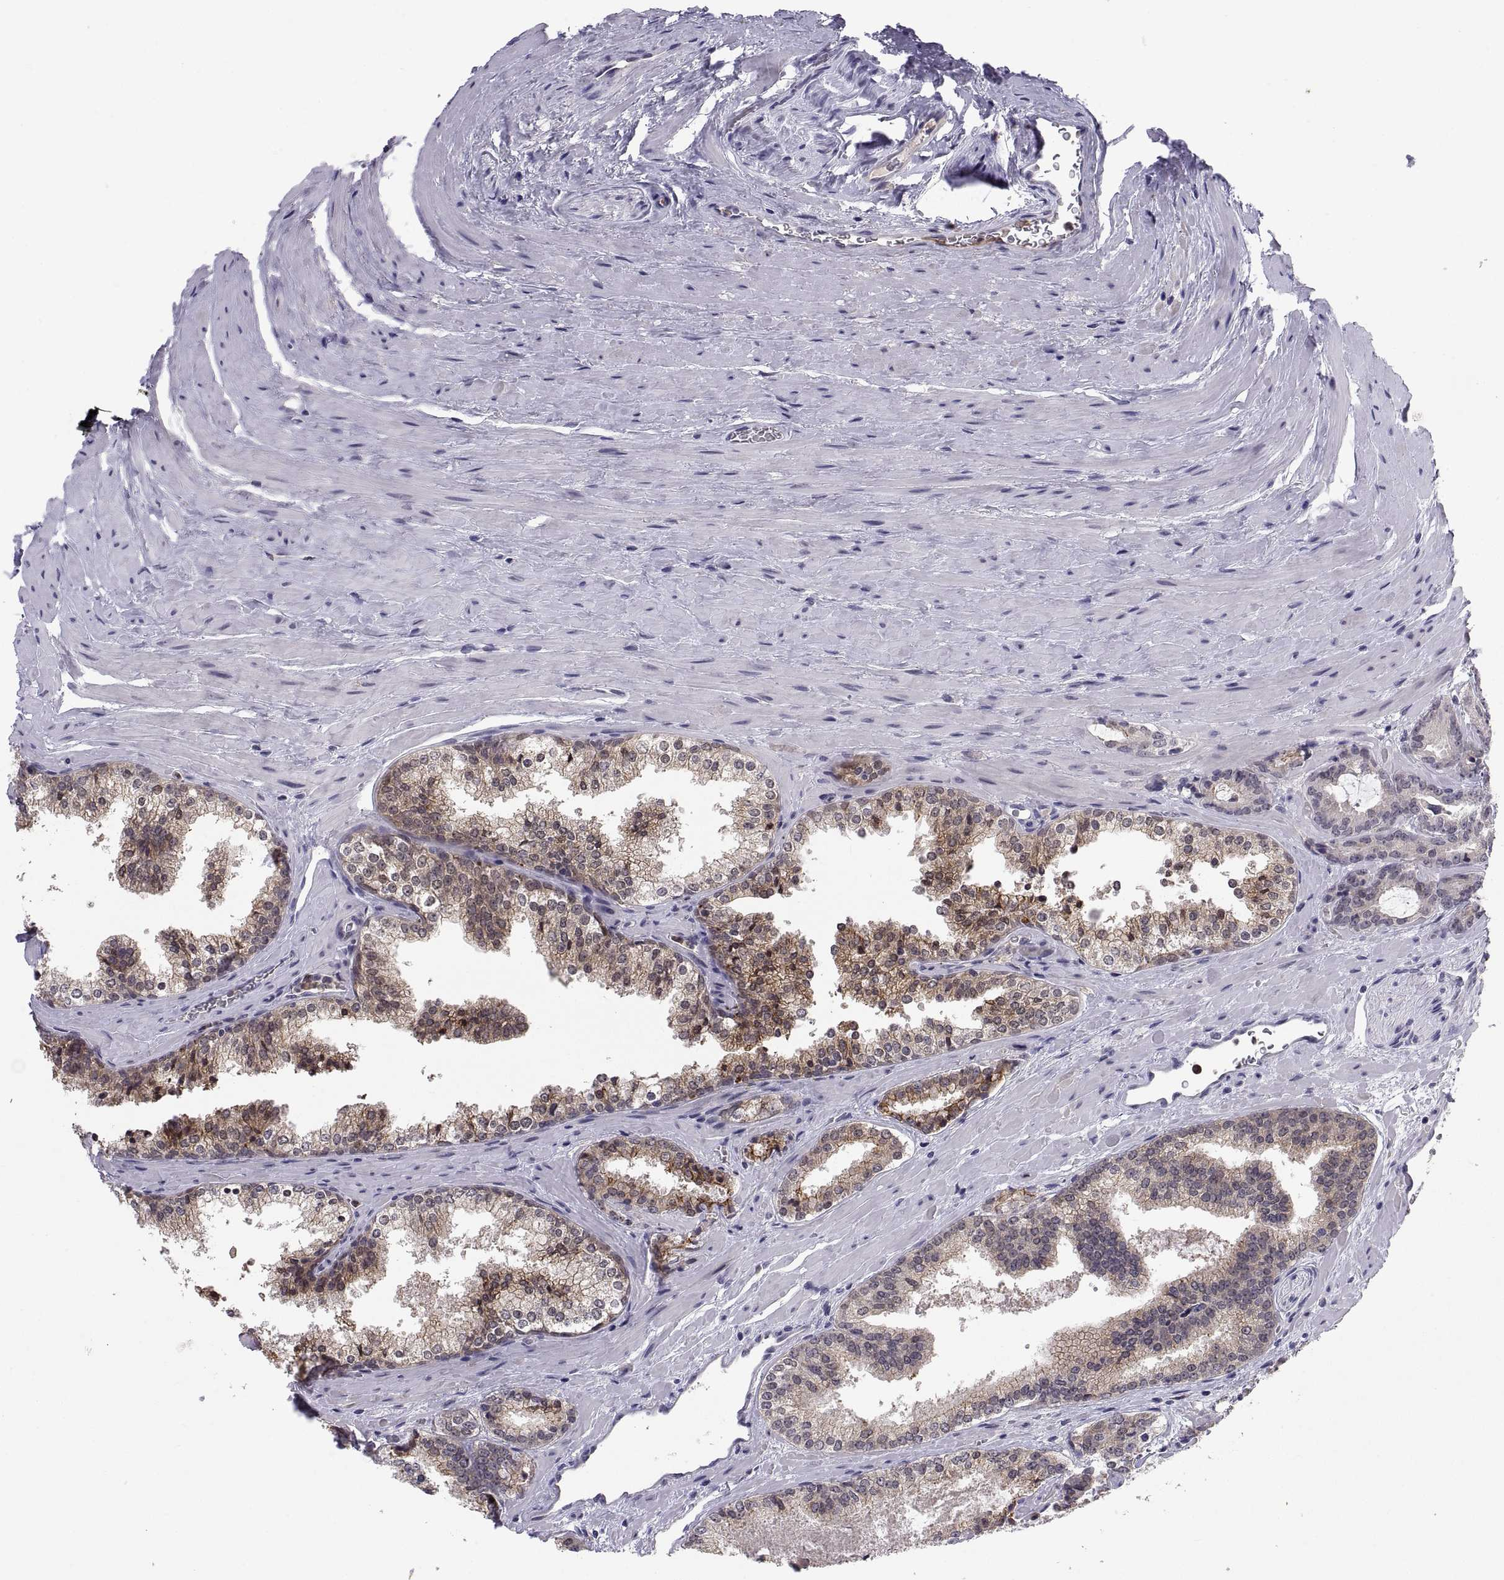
{"staining": {"intensity": "moderate", "quantity": ">75%", "location": "cytoplasmic/membranous"}, "tissue": "prostate cancer", "cell_type": "Tumor cells", "image_type": "cancer", "snomed": [{"axis": "morphology", "description": "Adenocarcinoma, NOS"}, {"axis": "morphology", "description": "Adenocarcinoma, High grade"}, {"axis": "topography", "description": "Prostate"}], "caption": "A brown stain labels moderate cytoplasmic/membranous positivity of a protein in human adenocarcinoma (high-grade) (prostate) tumor cells. (Brightfield microscopy of DAB IHC at high magnification).", "gene": "PKP1", "patient": {"sex": "male", "age": 62}}